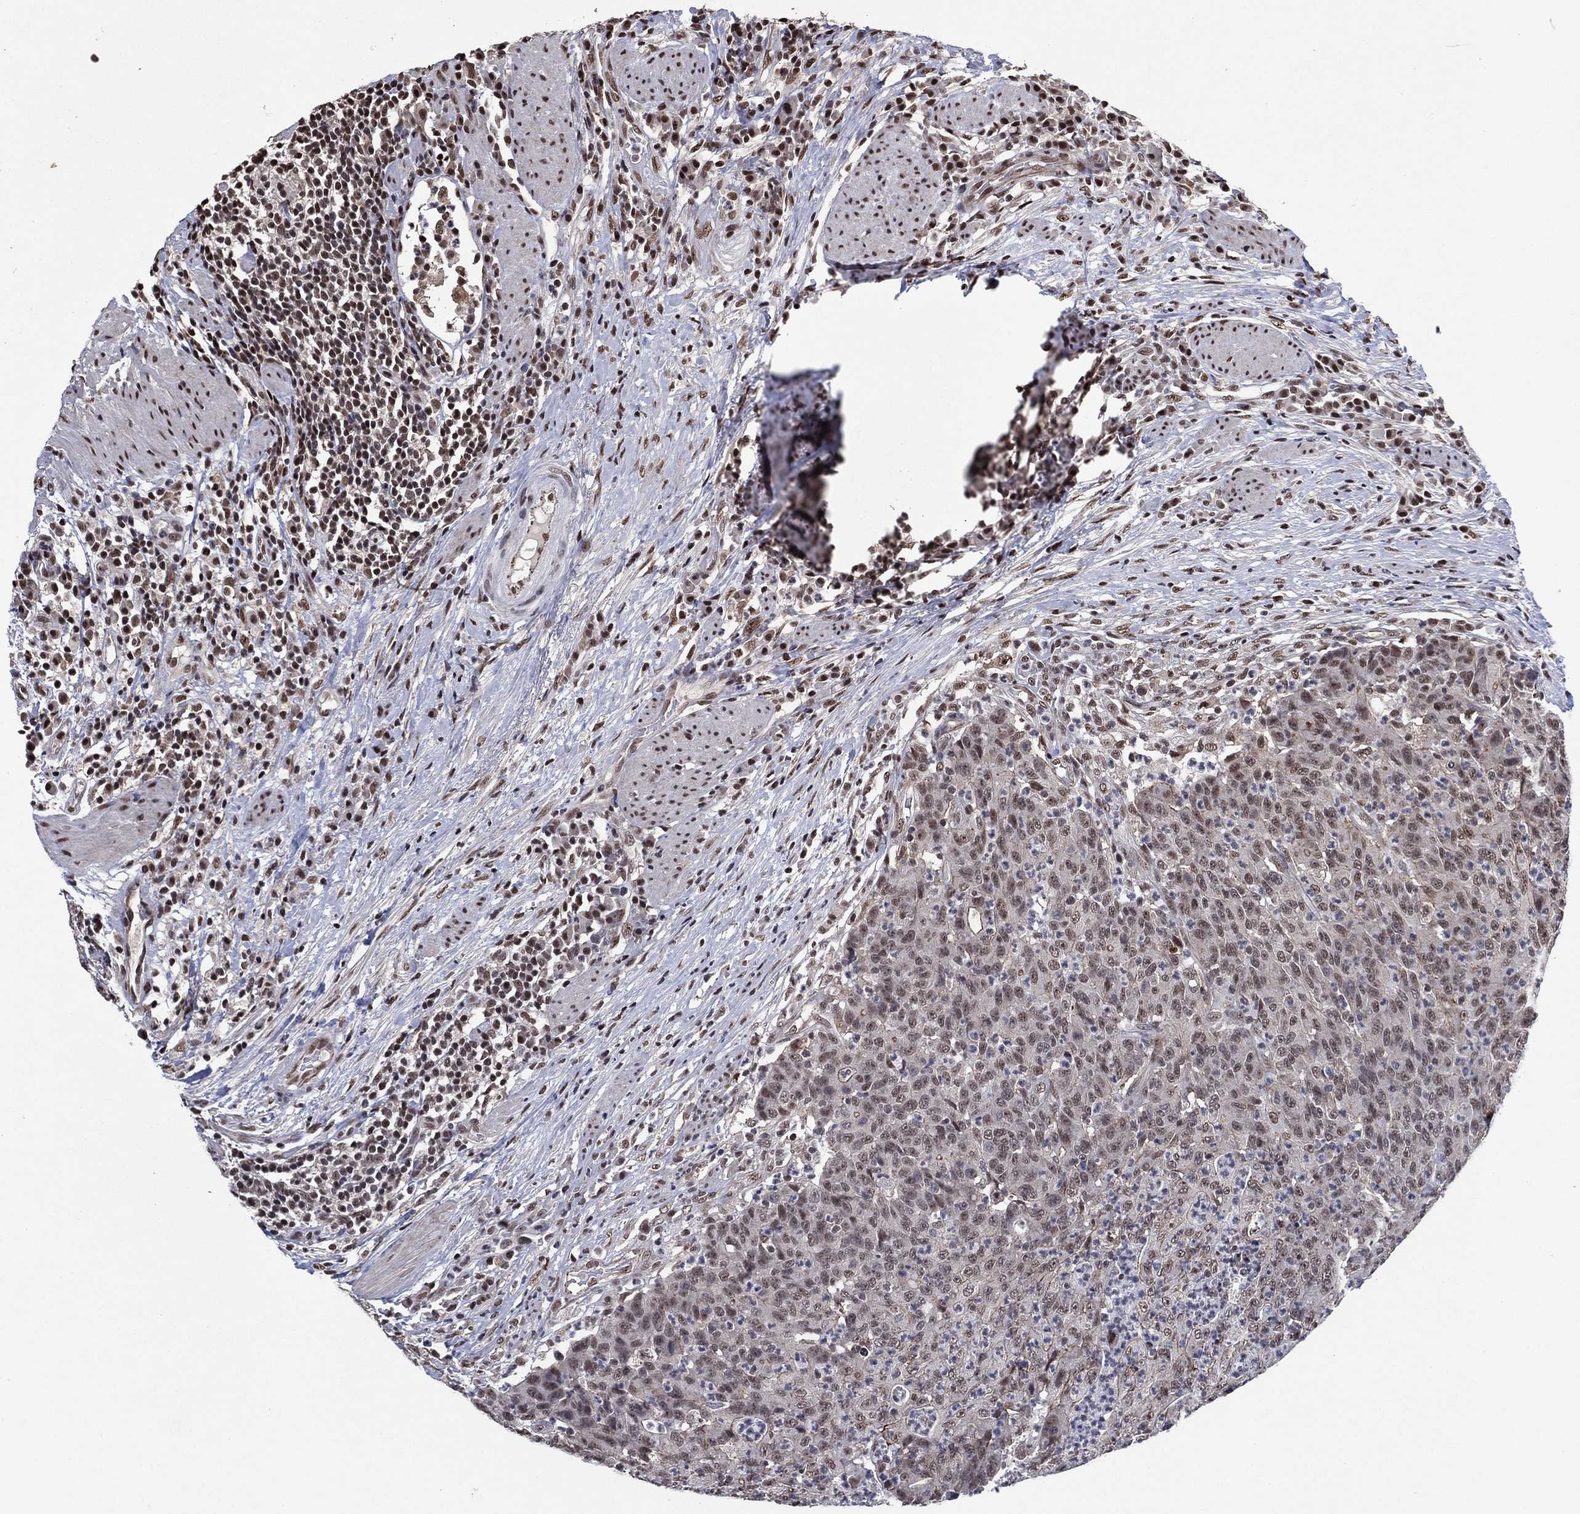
{"staining": {"intensity": "negative", "quantity": "none", "location": "none"}, "tissue": "colorectal cancer", "cell_type": "Tumor cells", "image_type": "cancer", "snomed": [{"axis": "morphology", "description": "Adenocarcinoma, NOS"}, {"axis": "topography", "description": "Colon"}], "caption": "High magnification brightfield microscopy of colorectal cancer stained with DAB (3,3'-diaminobenzidine) (brown) and counterstained with hematoxylin (blue): tumor cells show no significant staining.", "gene": "ZBTB42", "patient": {"sex": "male", "age": 70}}